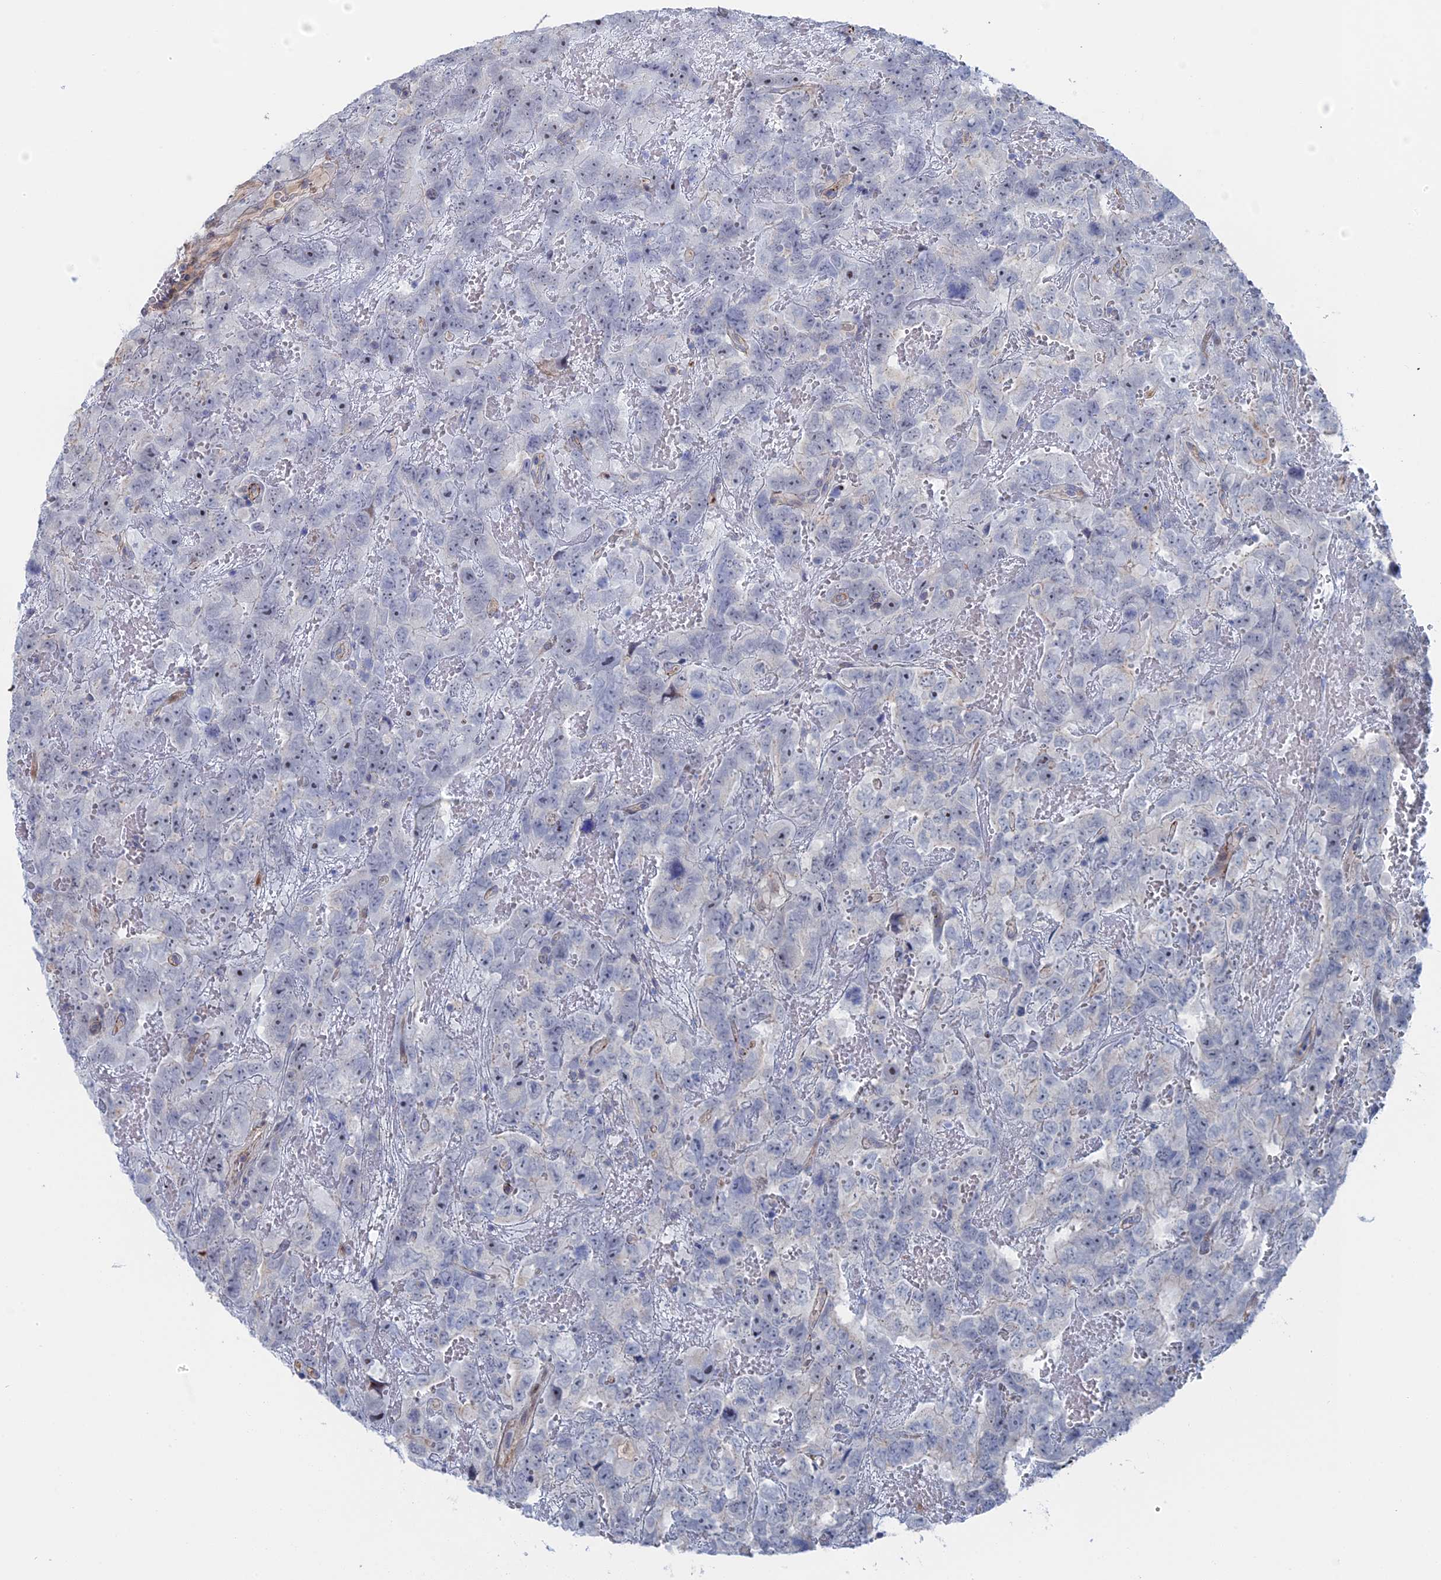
{"staining": {"intensity": "negative", "quantity": "none", "location": "none"}, "tissue": "testis cancer", "cell_type": "Tumor cells", "image_type": "cancer", "snomed": [{"axis": "morphology", "description": "Carcinoma, Embryonal, NOS"}, {"axis": "topography", "description": "Testis"}], "caption": "Immunohistochemistry histopathology image of neoplastic tissue: human embryonal carcinoma (testis) stained with DAB (3,3'-diaminobenzidine) demonstrates no significant protein staining in tumor cells.", "gene": "IL7", "patient": {"sex": "male", "age": 45}}